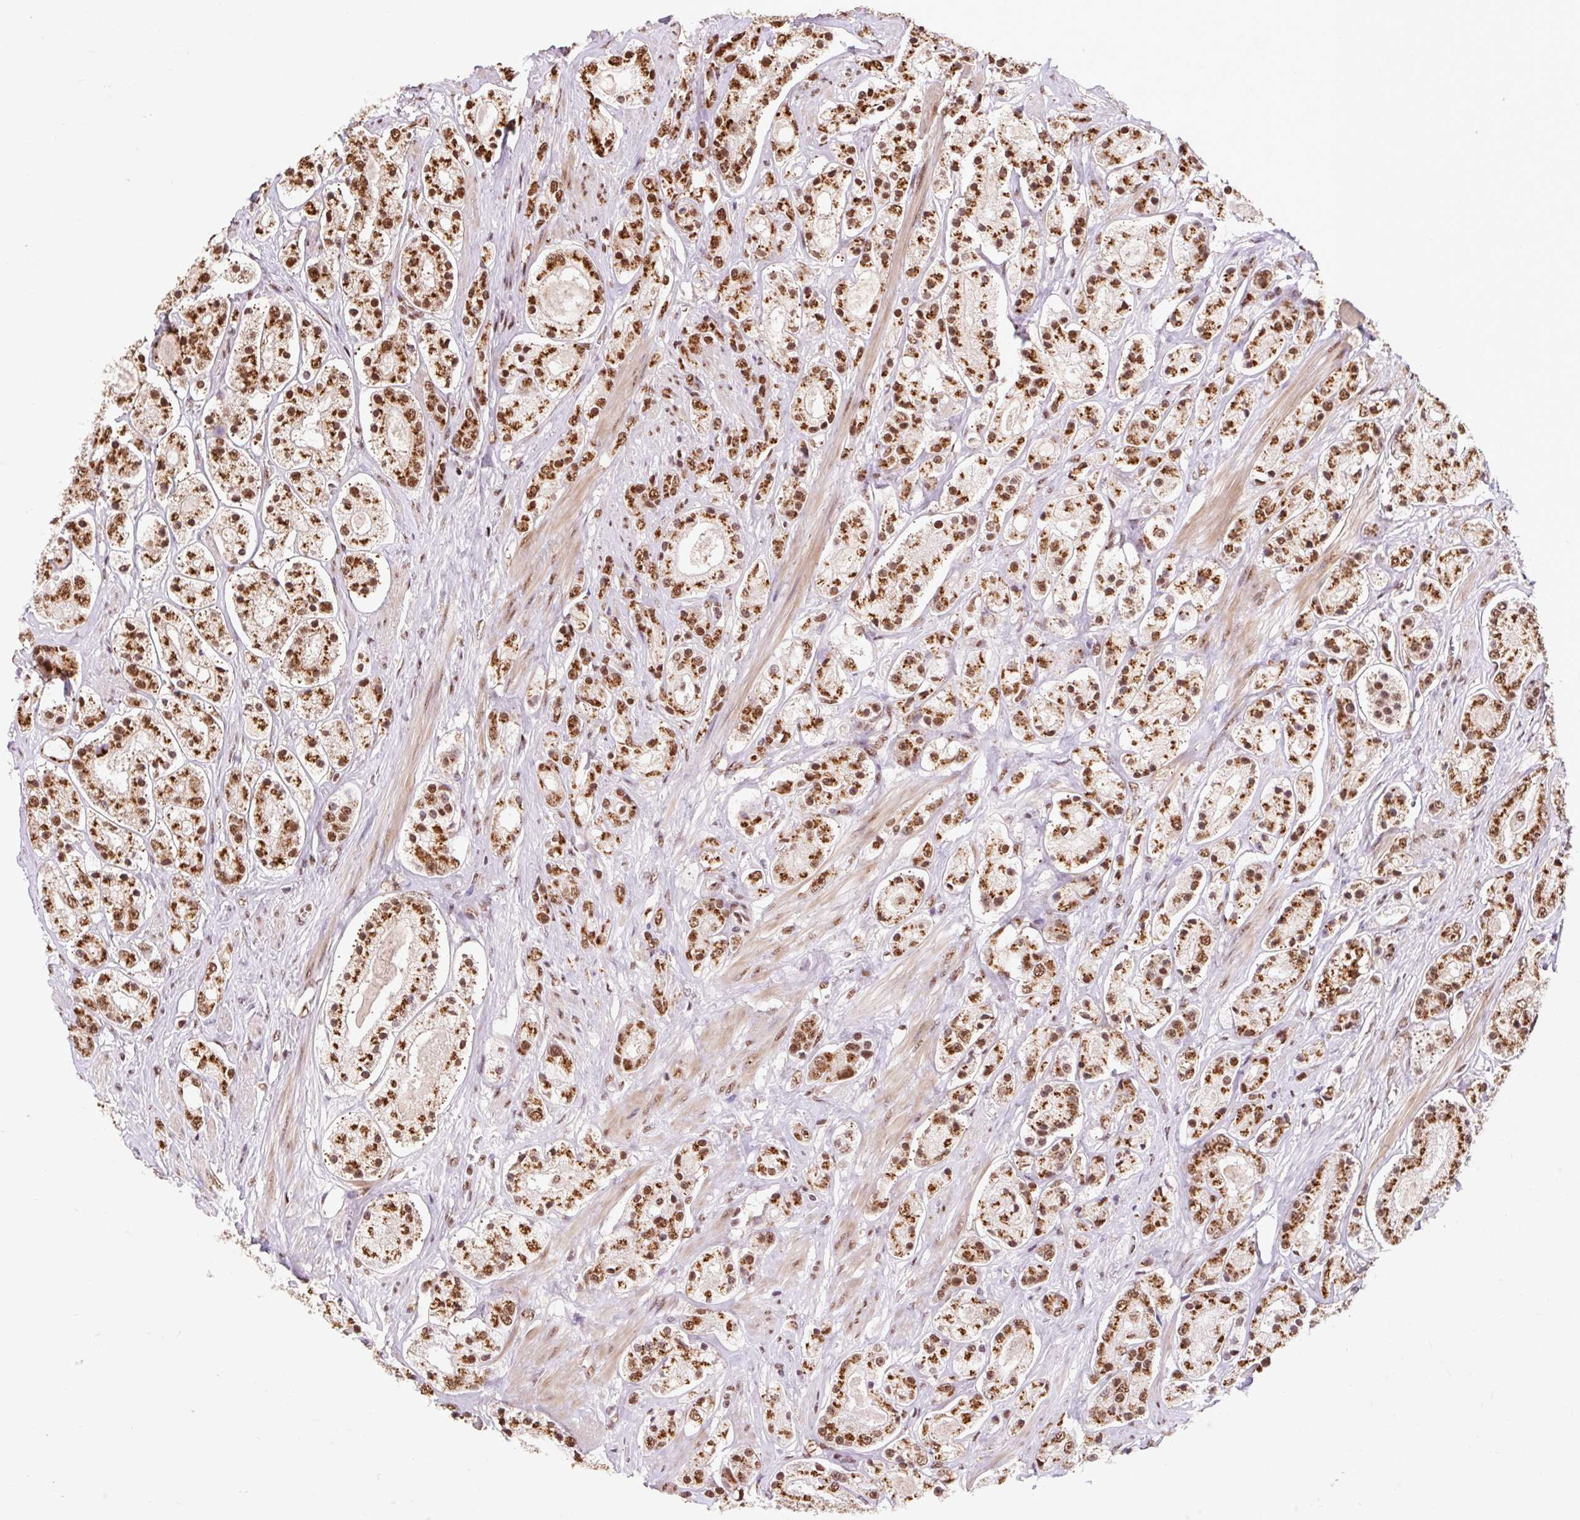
{"staining": {"intensity": "moderate", "quantity": ">75%", "location": "nuclear"}, "tissue": "prostate cancer", "cell_type": "Tumor cells", "image_type": "cancer", "snomed": [{"axis": "morphology", "description": "Adenocarcinoma, High grade"}, {"axis": "topography", "description": "Prostate"}], "caption": "There is medium levels of moderate nuclear positivity in tumor cells of adenocarcinoma (high-grade) (prostate), as demonstrated by immunohistochemical staining (brown color).", "gene": "BICRA", "patient": {"sex": "male", "age": 67}}